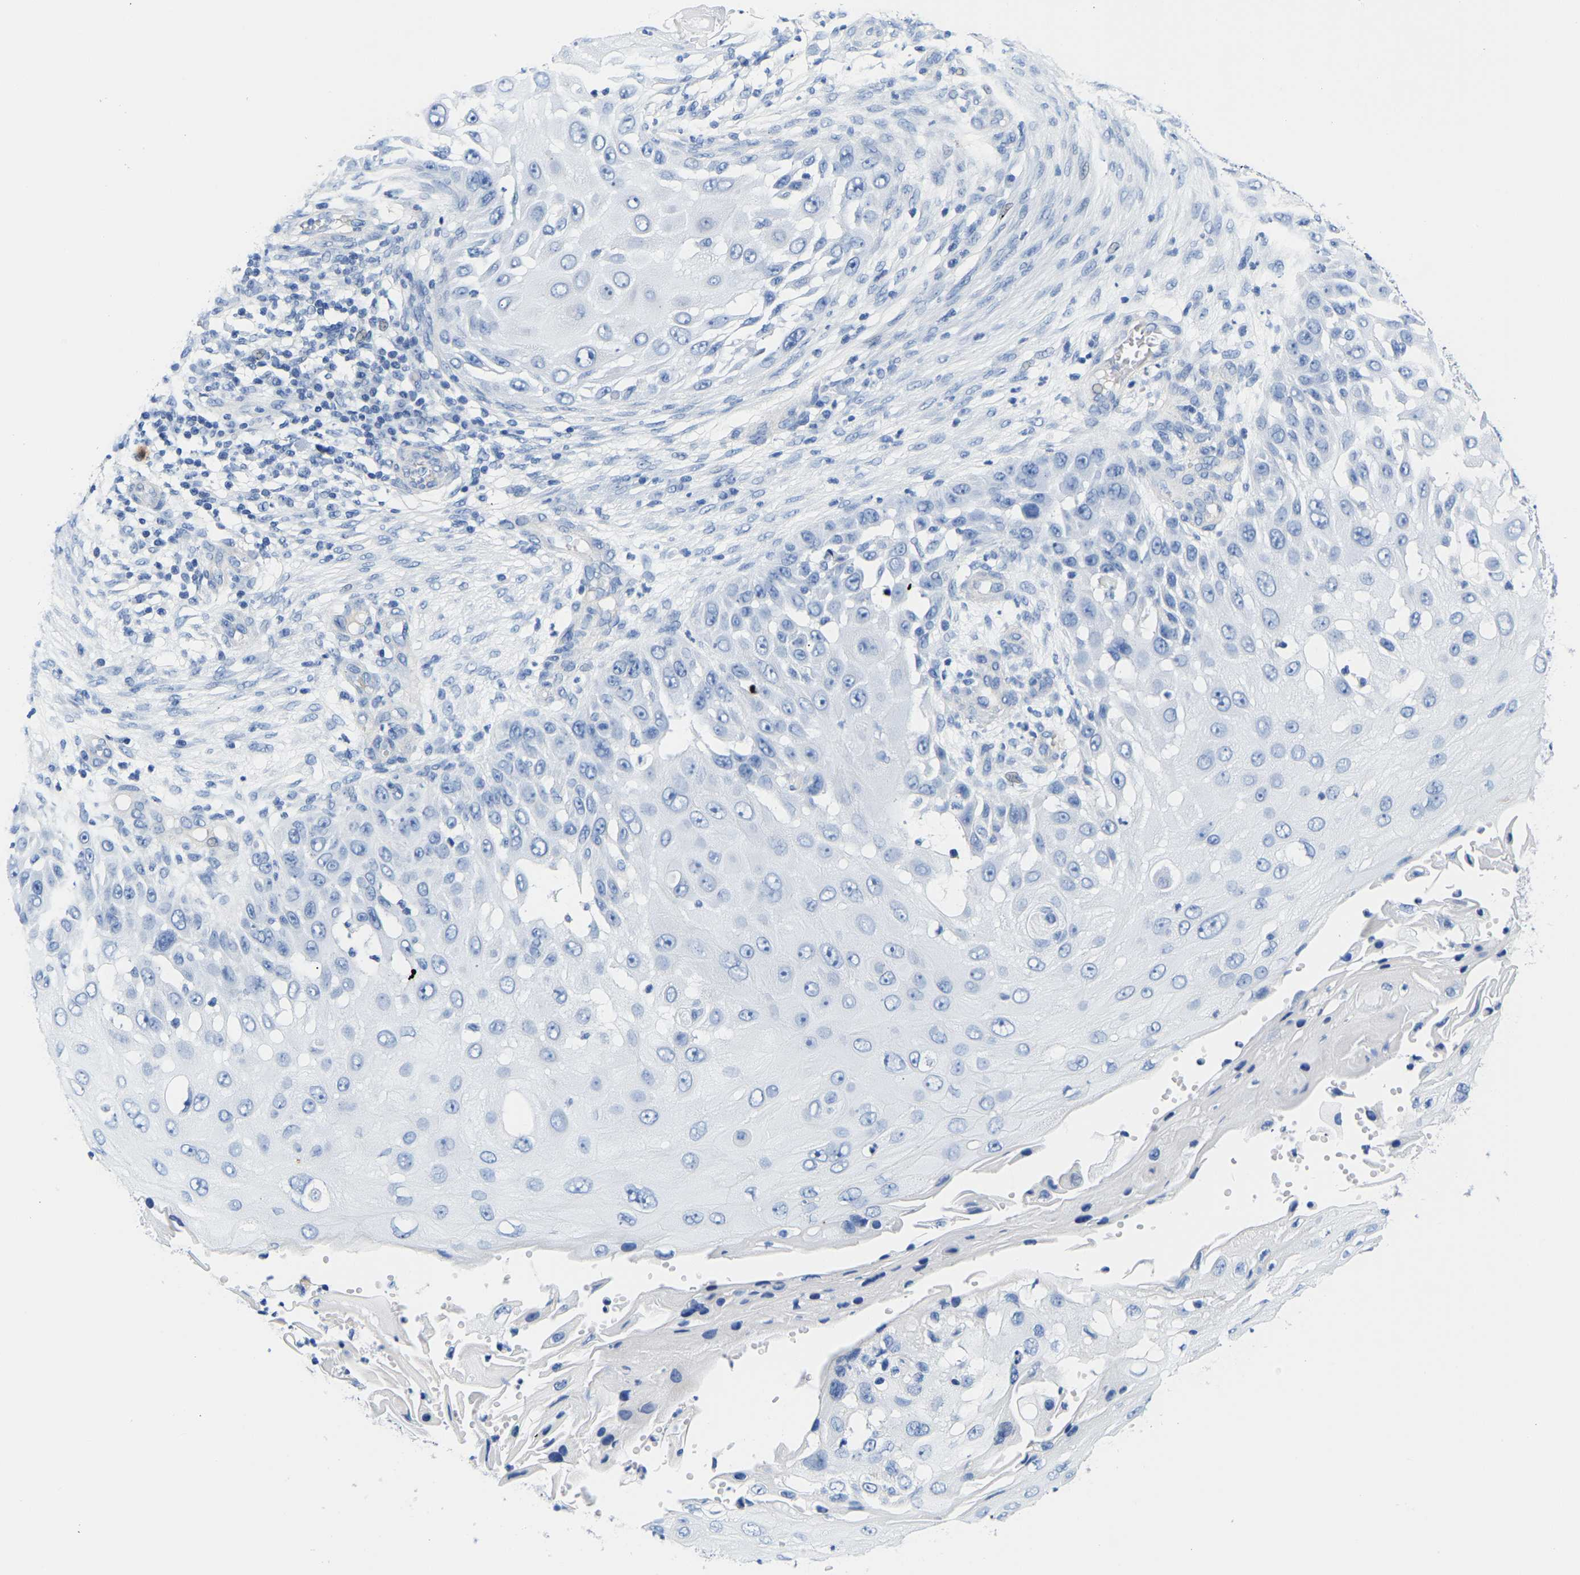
{"staining": {"intensity": "negative", "quantity": "none", "location": "none"}, "tissue": "skin cancer", "cell_type": "Tumor cells", "image_type": "cancer", "snomed": [{"axis": "morphology", "description": "Squamous cell carcinoma, NOS"}, {"axis": "topography", "description": "Skin"}], "caption": "The immunohistochemistry histopathology image has no significant staining in tumor cells of skin cancer tissue.", "gene": "UPK3A", "patient": {"sex": "female", "age": 44}}